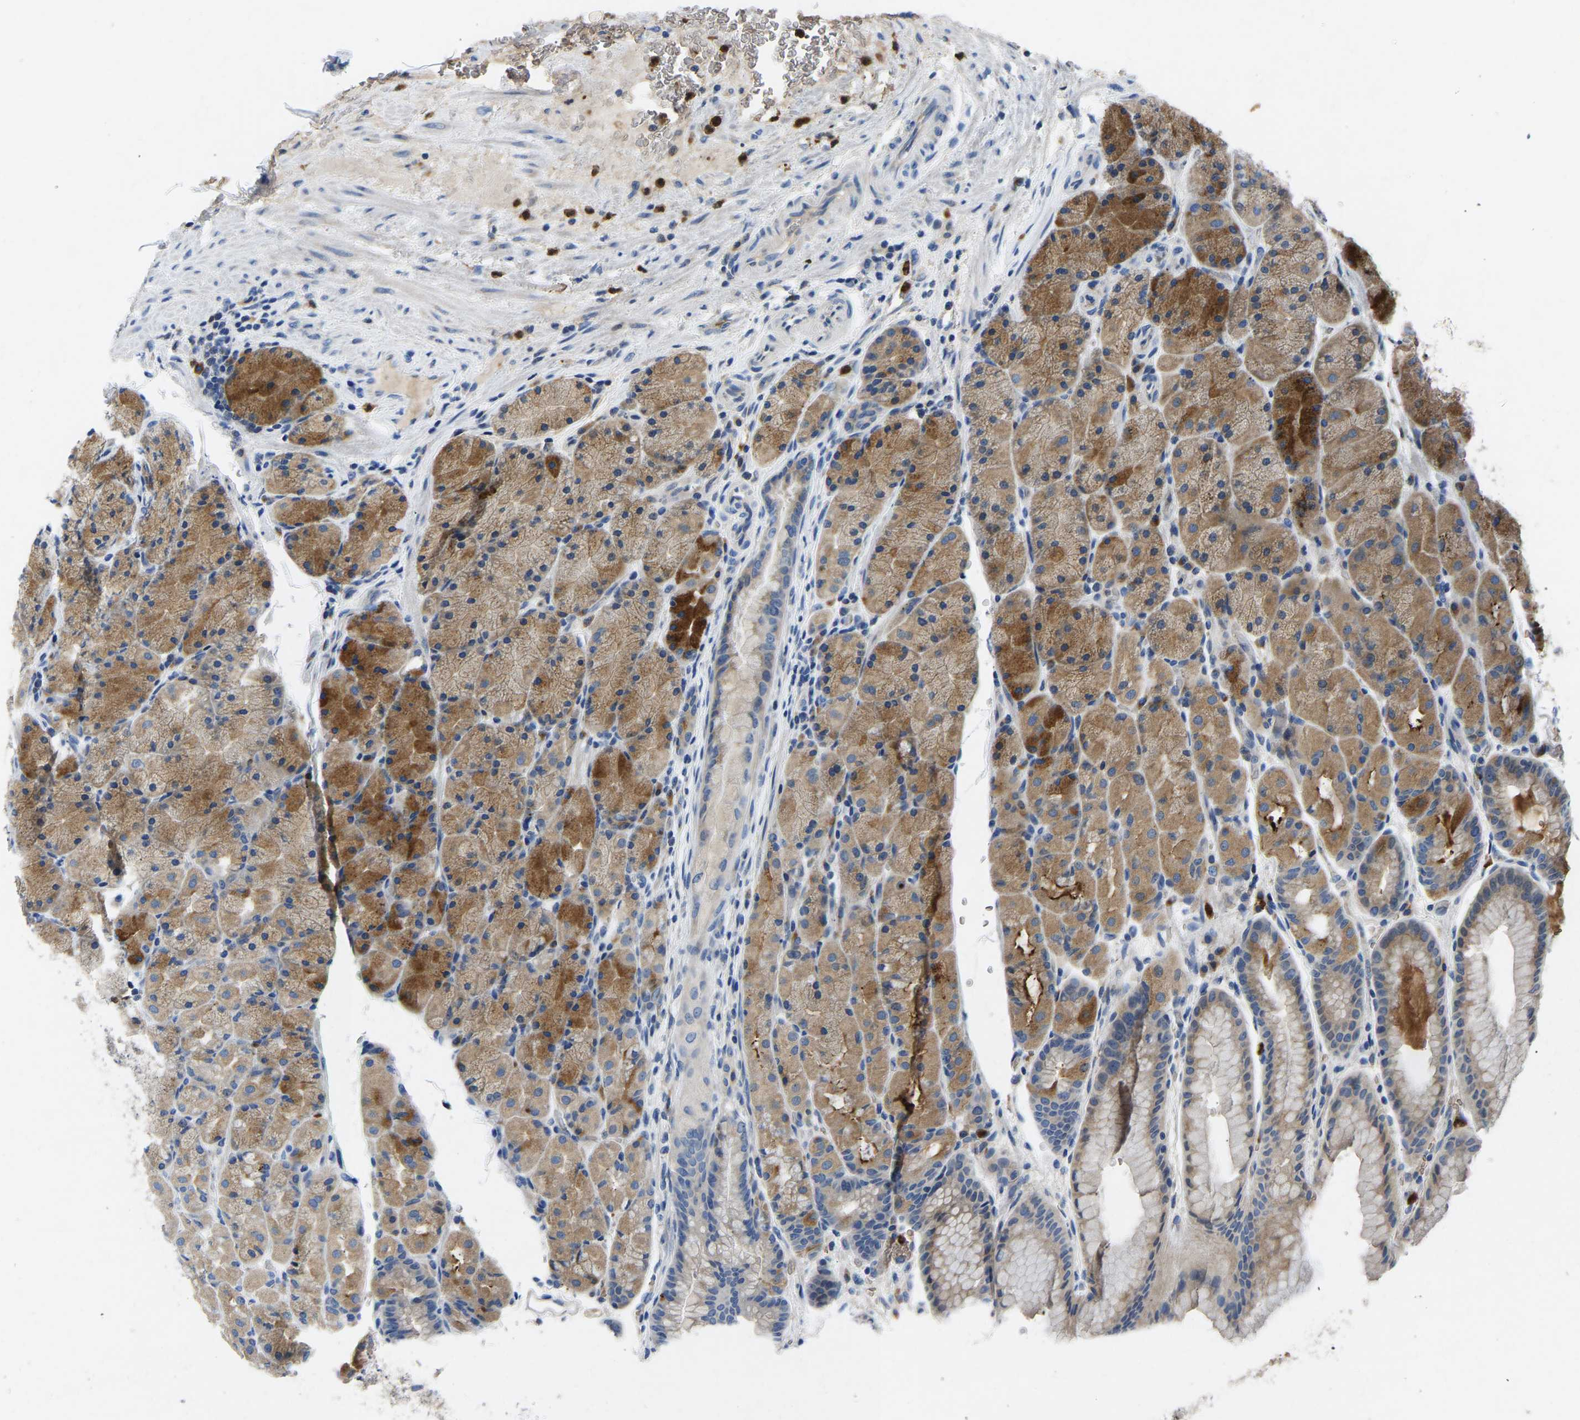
{"staining": {"intensity": "moderate", "quantity": "25%-75%", "location": "cytoplasmic/membranous"}, "tissue": "stomach", "cell_type": "Glandular cells", "image_type": "normal", "snomed": [{"axis": "morphology", "description": "Normal tissue, NOS"}, {"axis": "morphology", "description": "Carcinoid, malignant, NOS"}, {"axis": "topography", "description": "Stomach, upper"}], "caption": "A medium amount of moderate cytoplasmic/membranous expression is present in approximately 25%-75% of glandular cells in benign stomach. The staining is performed using DAB brown chromogen to label protein expression. The nuclei are counter-stained blue using hematoxylin.", "gene": "TOR1B", "patient": {"sex": "male", "age": 39}}